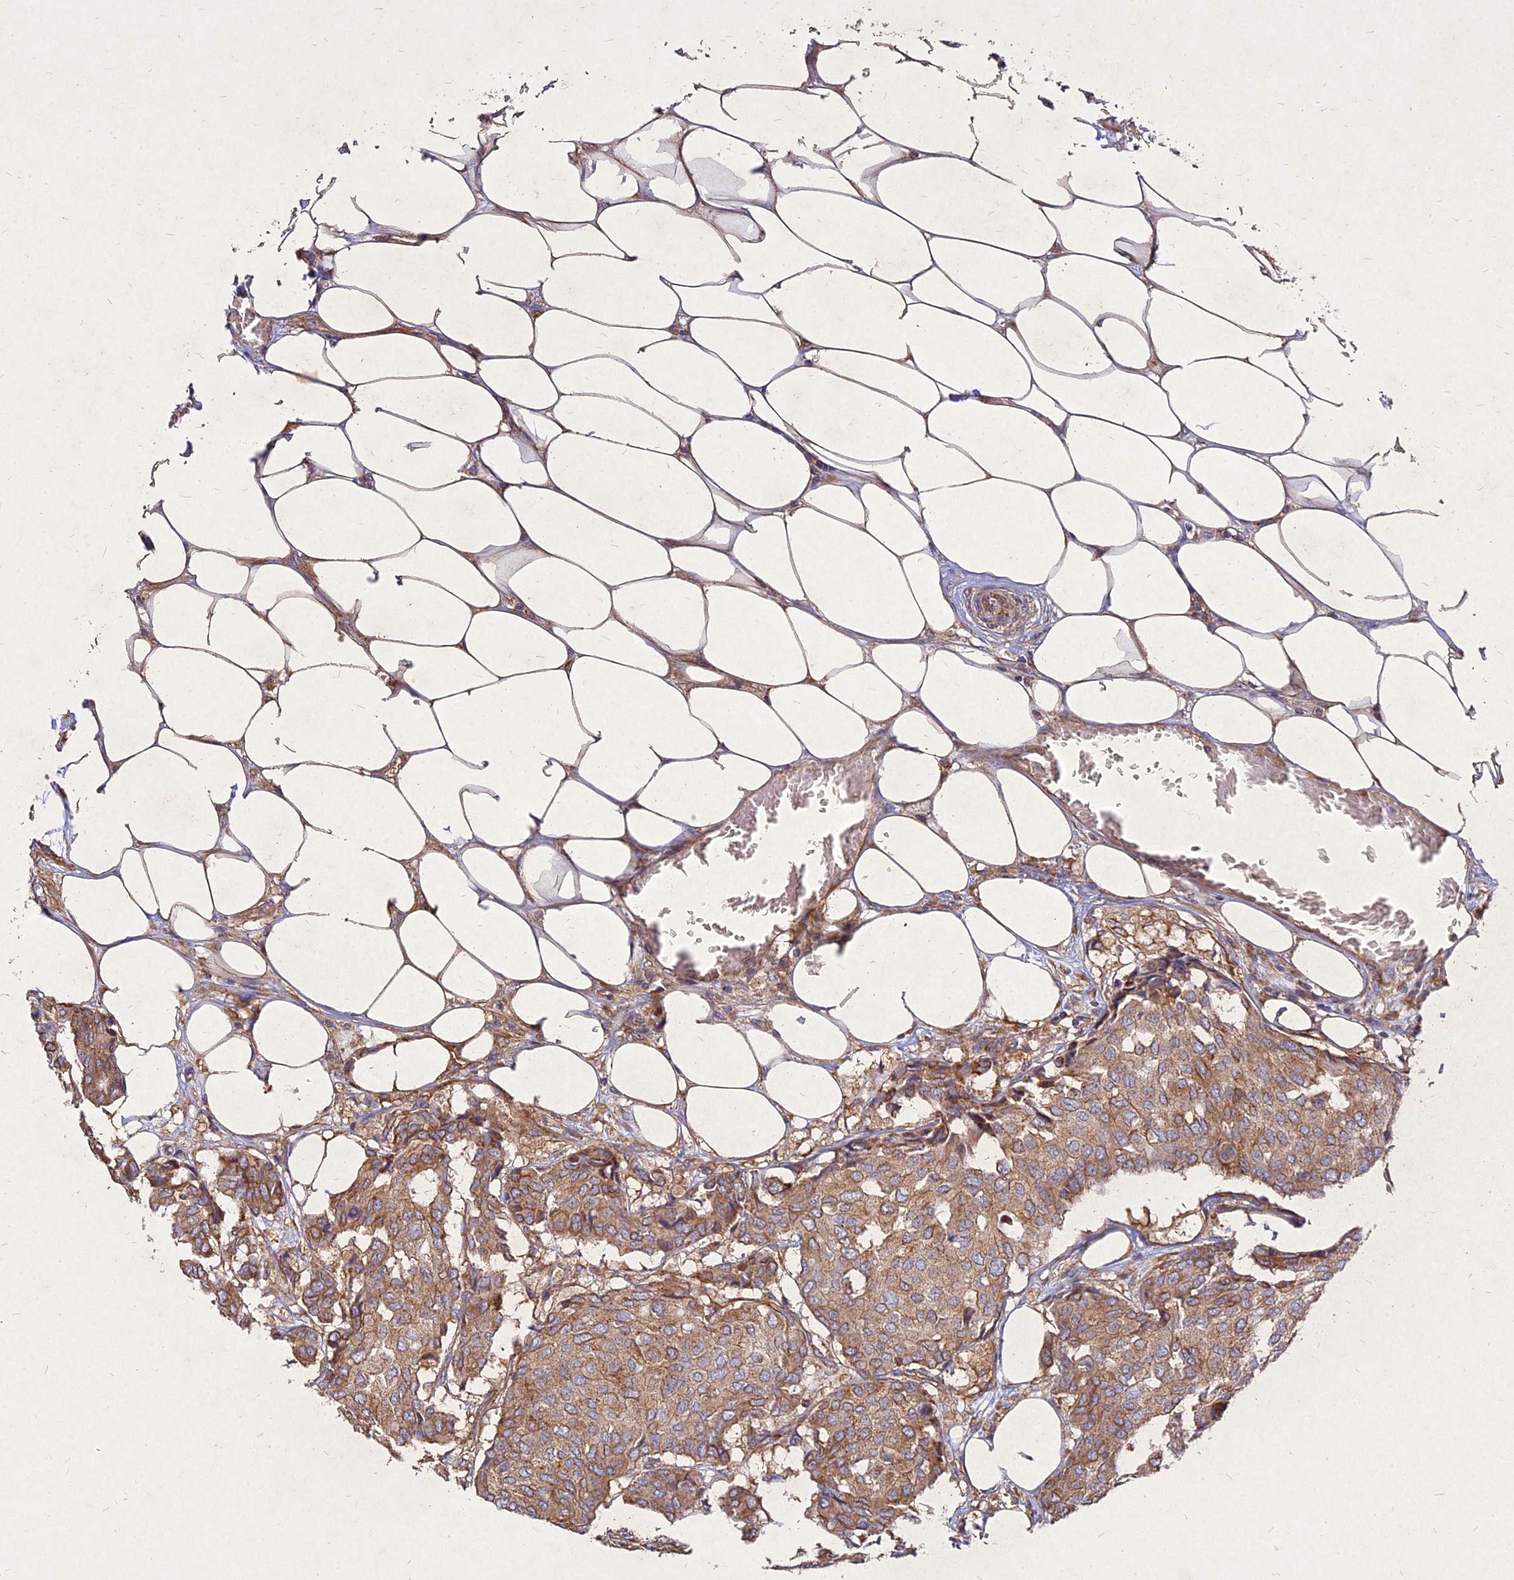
{"staining": {"intensity": "moderate", "quantity": ">75%", "location": "cytoplasmic/membranous"}, "tissue": "breast cancer", "cell_type": "Tumor cells", "image_type": "cancer", "snomed": [{"axis": "morphology", "description": "Duct carcinoma"}, {"axis": "topography", "description": "Breast"}], "caption": "DAB (3,3'-diaminobenzidine) immunohistochemical staining of breast intraductal carcinoma shows moderate cytoplasmic/membranous protein positivity in approximately >75% of tumor cells.", "gene": "SKA1", "patient": {"sex": "female", "age": 75}}